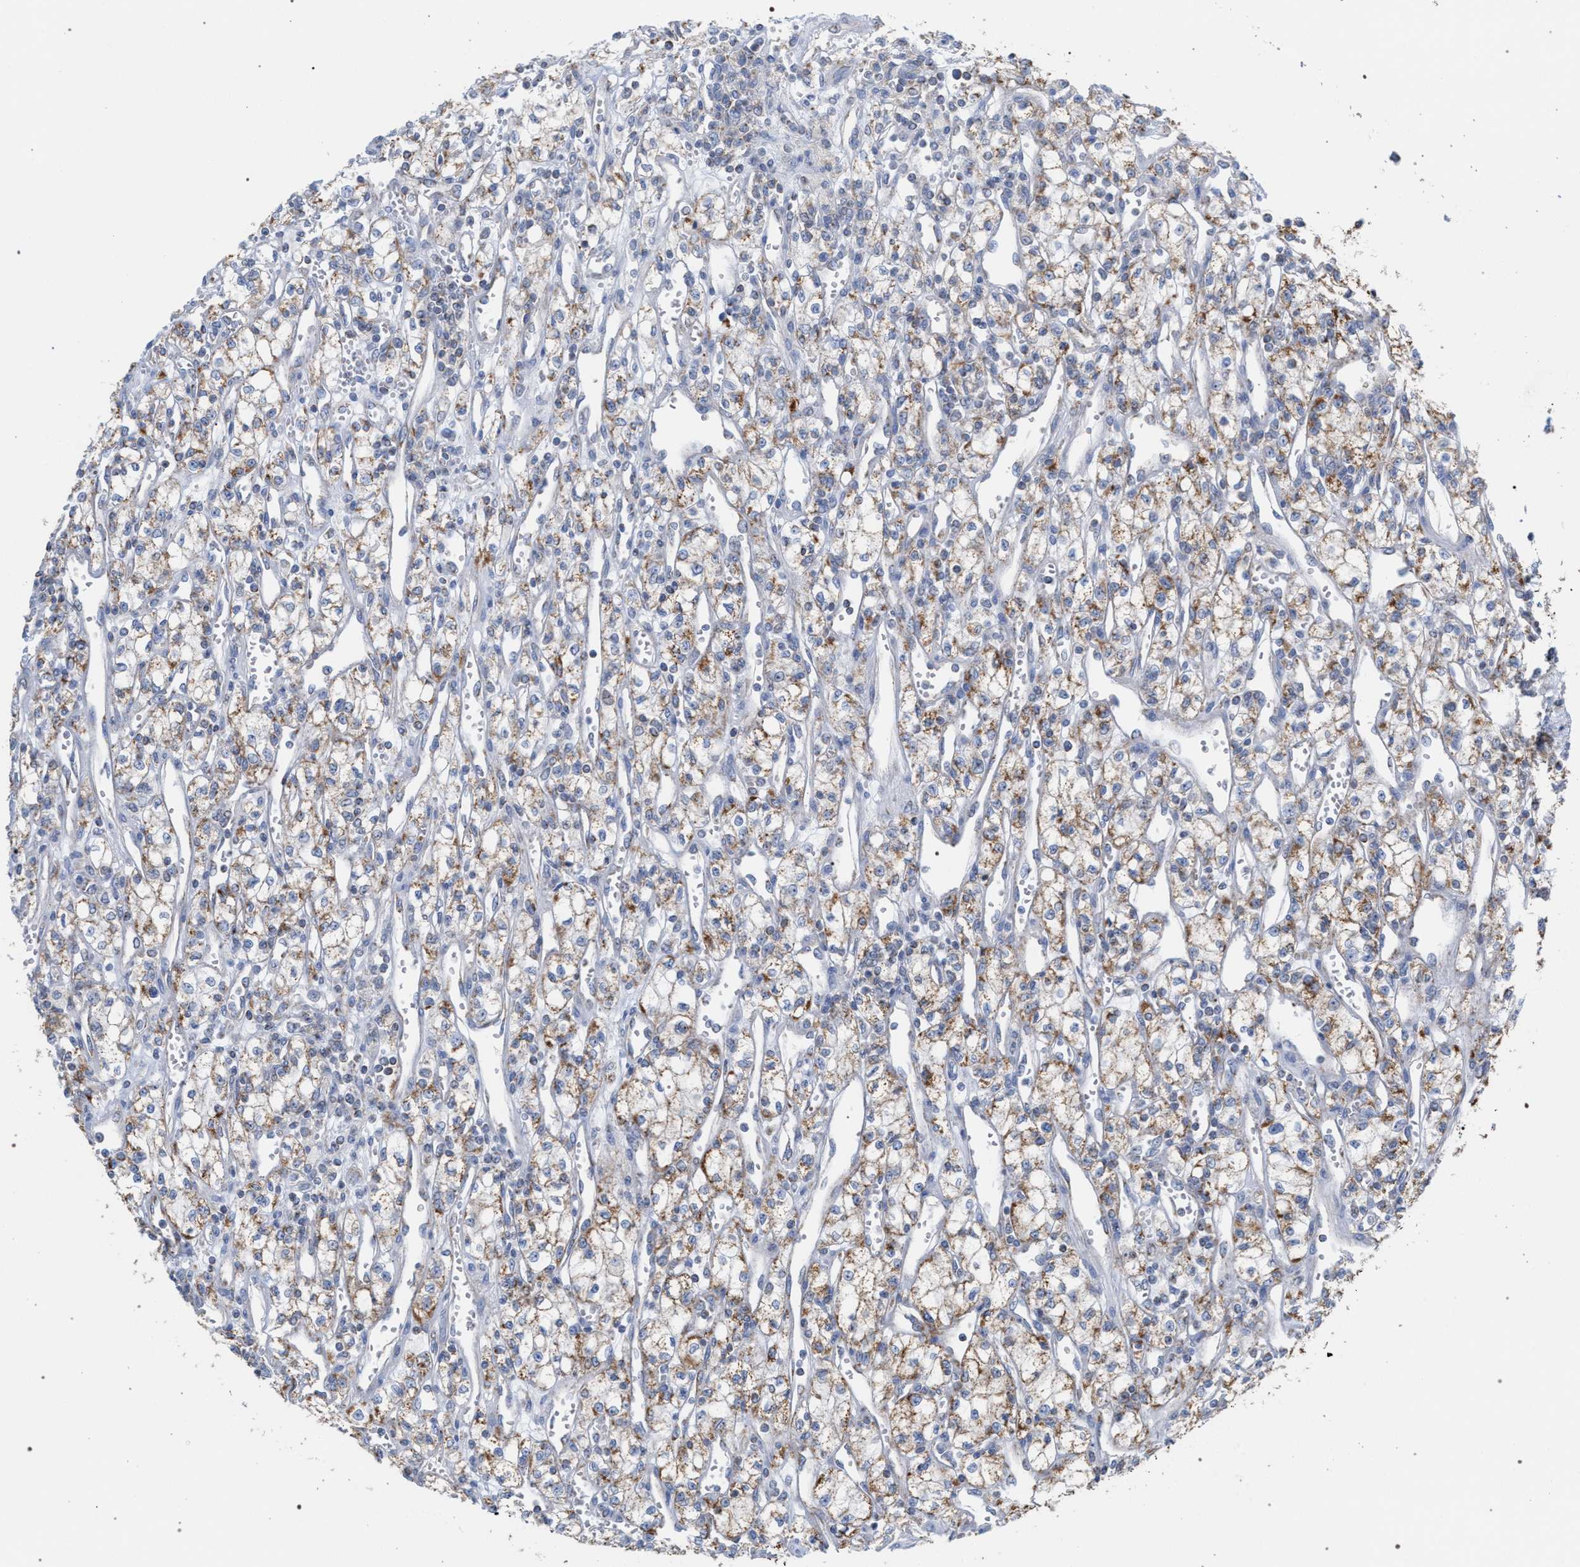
{"staining": {"intensity": "moderate", "quantity": ">75%", "location": "cytoplasmic/membranous"}, "tissue": "renal cancer", "cell_type": "Tumor cells", "image_type": "cancer", "snomed": [{"axis": "morphology", "description": "Adenocarcinoma, NOS"}, {"axis": "topography", "description": "Kidney"}], "caption": "A brown stain labels moderate cytoplasmic/membranous positivity of a protein in renal cancer (adenocarcinoma) tumor cells. (DAB (3,3'-diaminobenzidine) = brown stain, brightfield microscopy at high magnification).", "gene": "ECI2", "patient": {"sex": "male", "age": 59}}